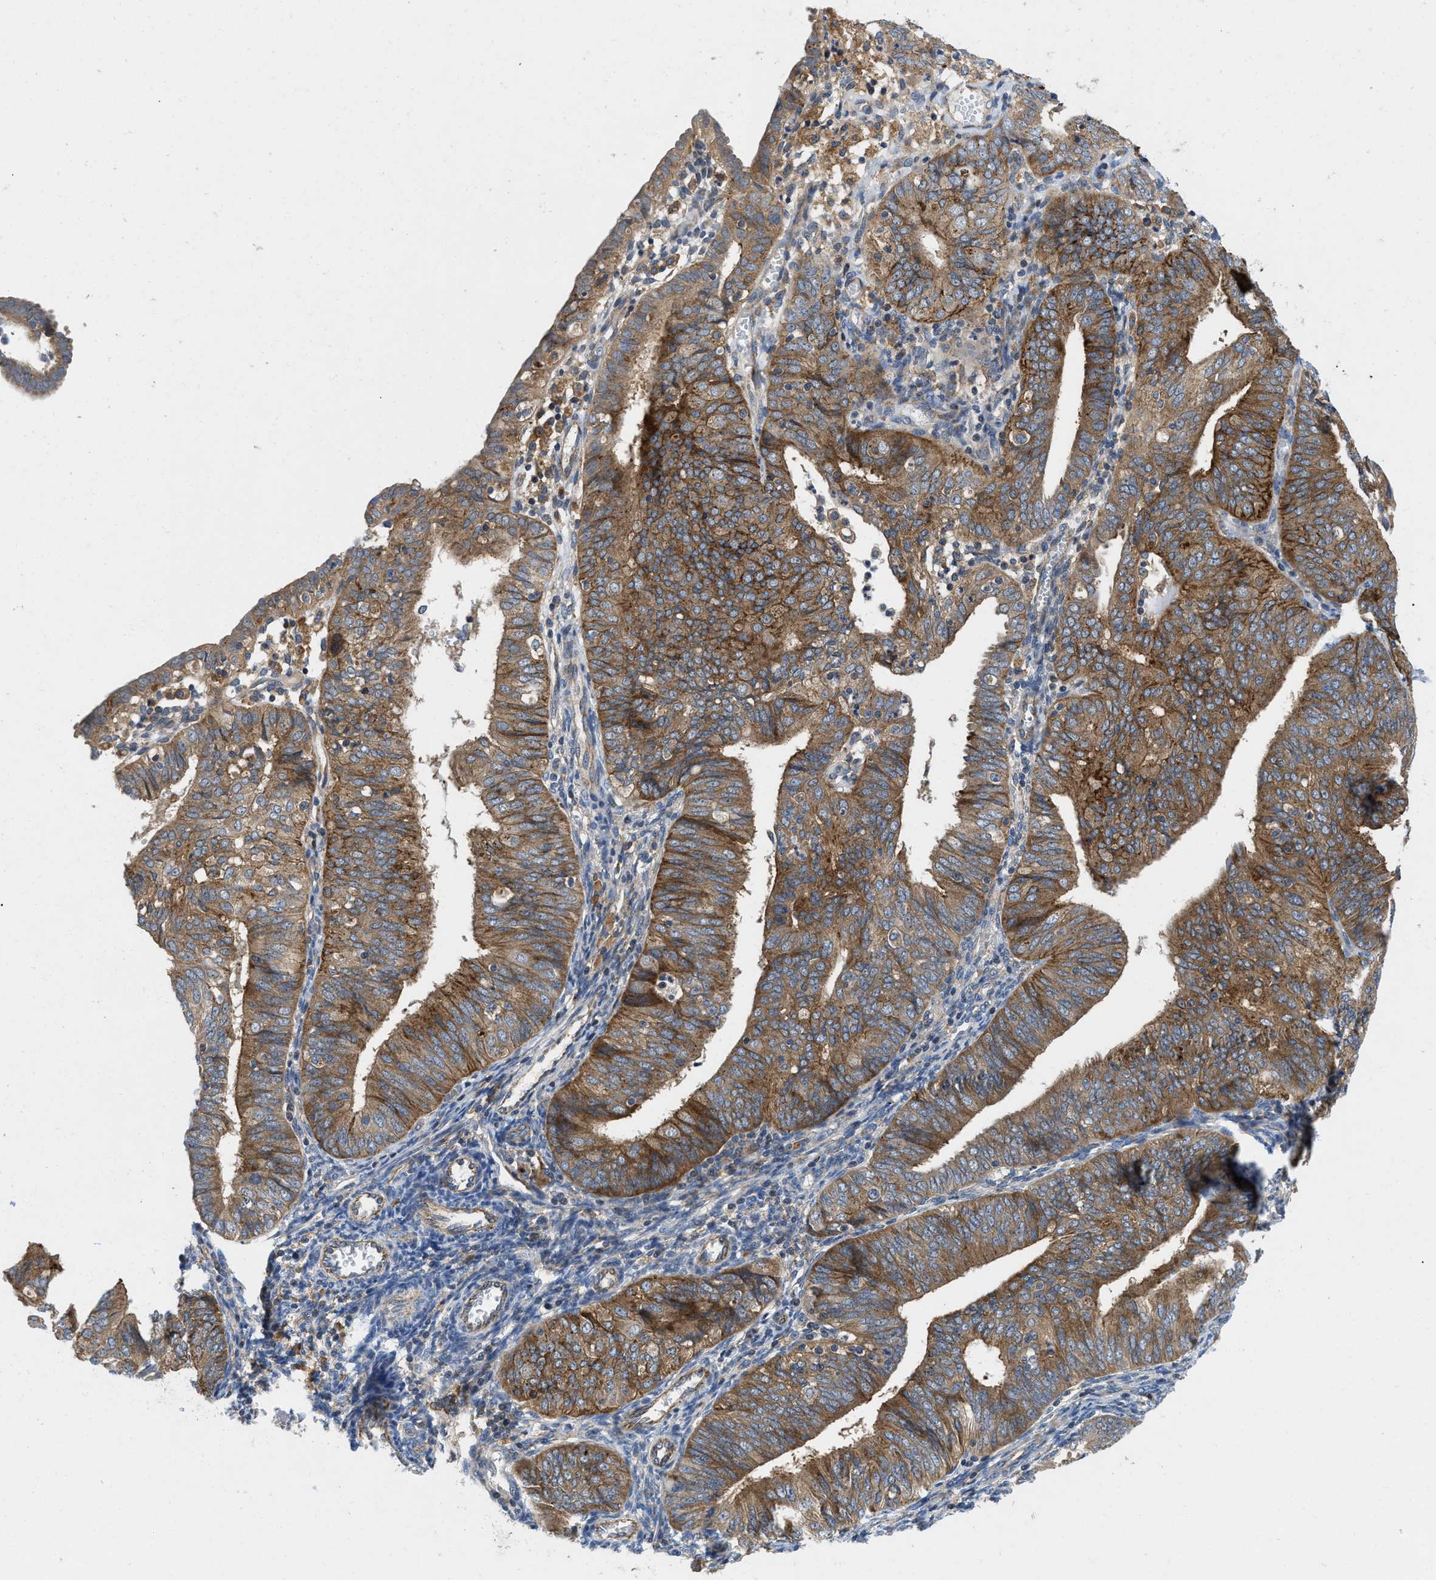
{"staining": {"intensity": "moderate", "quantity": ">75%", "location": "cytoplasmic/membranous"}, "tissue": "endometrial cancer", "cell_type": "Tumor cells", "image_type": "cancer", "snomed": [{"axis": "morphology", "description": "Adenocarcinoma, NOS"}, {"axis": "topography", "description": "Endometrium"}], "caption": "A high-resolution image shows IHC staining of endometrial cancer (adenocarcinoma), which exhibits moderate cytoplasmic/membranous staining in approximately >75% of tumor cells.", "gene": "ENPP4", "patient": {"sex": "female", "age": 58}}